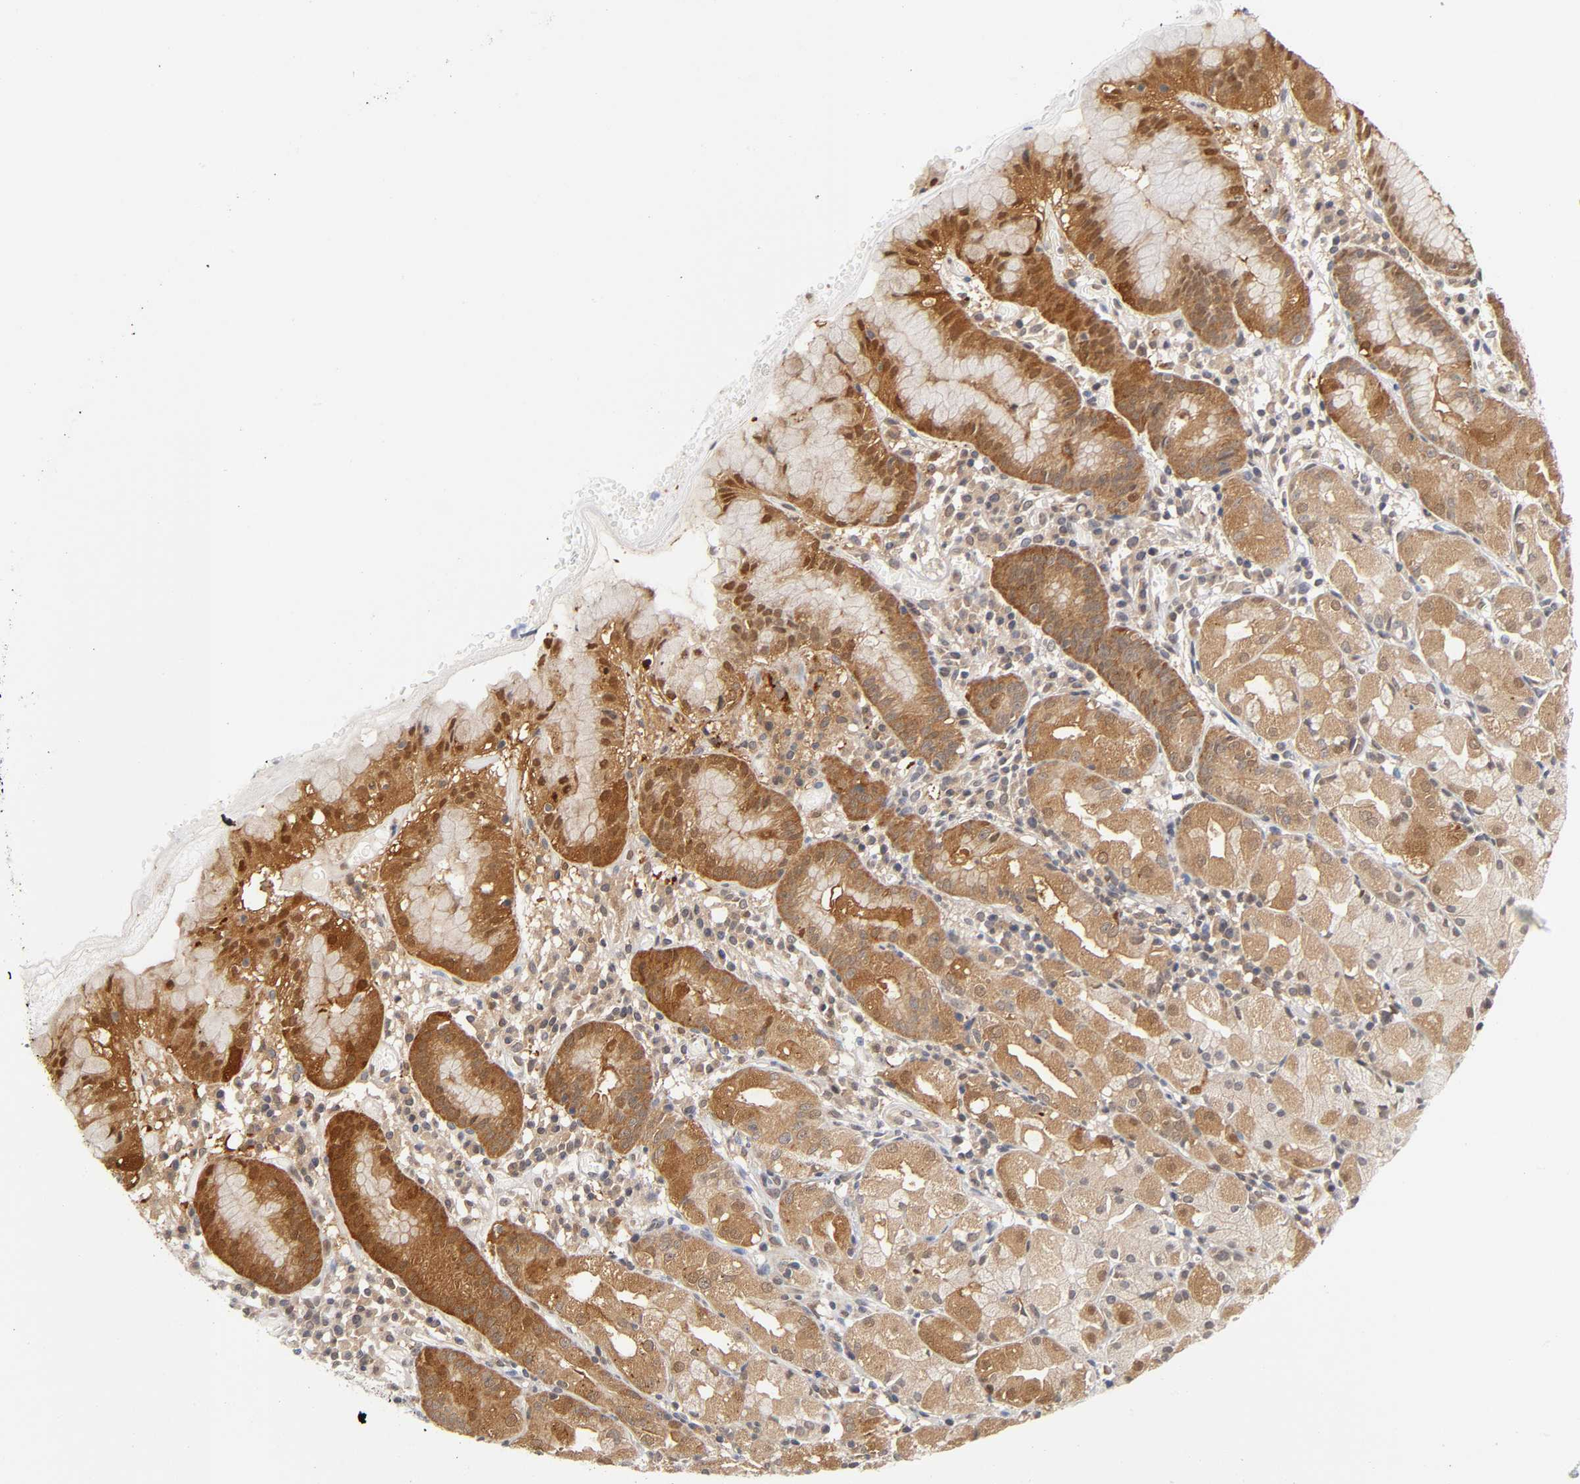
{"staining": {"intensity": "strong", "quantity": ">75%", "location": "cytoplasmic/membranous"}, "tissue": "stomach", "cell_type": "Glandular cells", "image_type": "normal", "snomed": [{"axis": "morphology", "description": "Normal tissue, NOS"}, {"axis": "topography", "description": "Stomach"}, {"axis": "topography", "description": "Stomach, lower"}], "caption": "Strong cytoplasmic/membranous protein staining is seen in about >75% of glandular cells in stomach. (Brightfield microscopy of DAB IHC at high magnification).", "gene": "DFFB", "patient": {"sex": "female", "age": 75}}